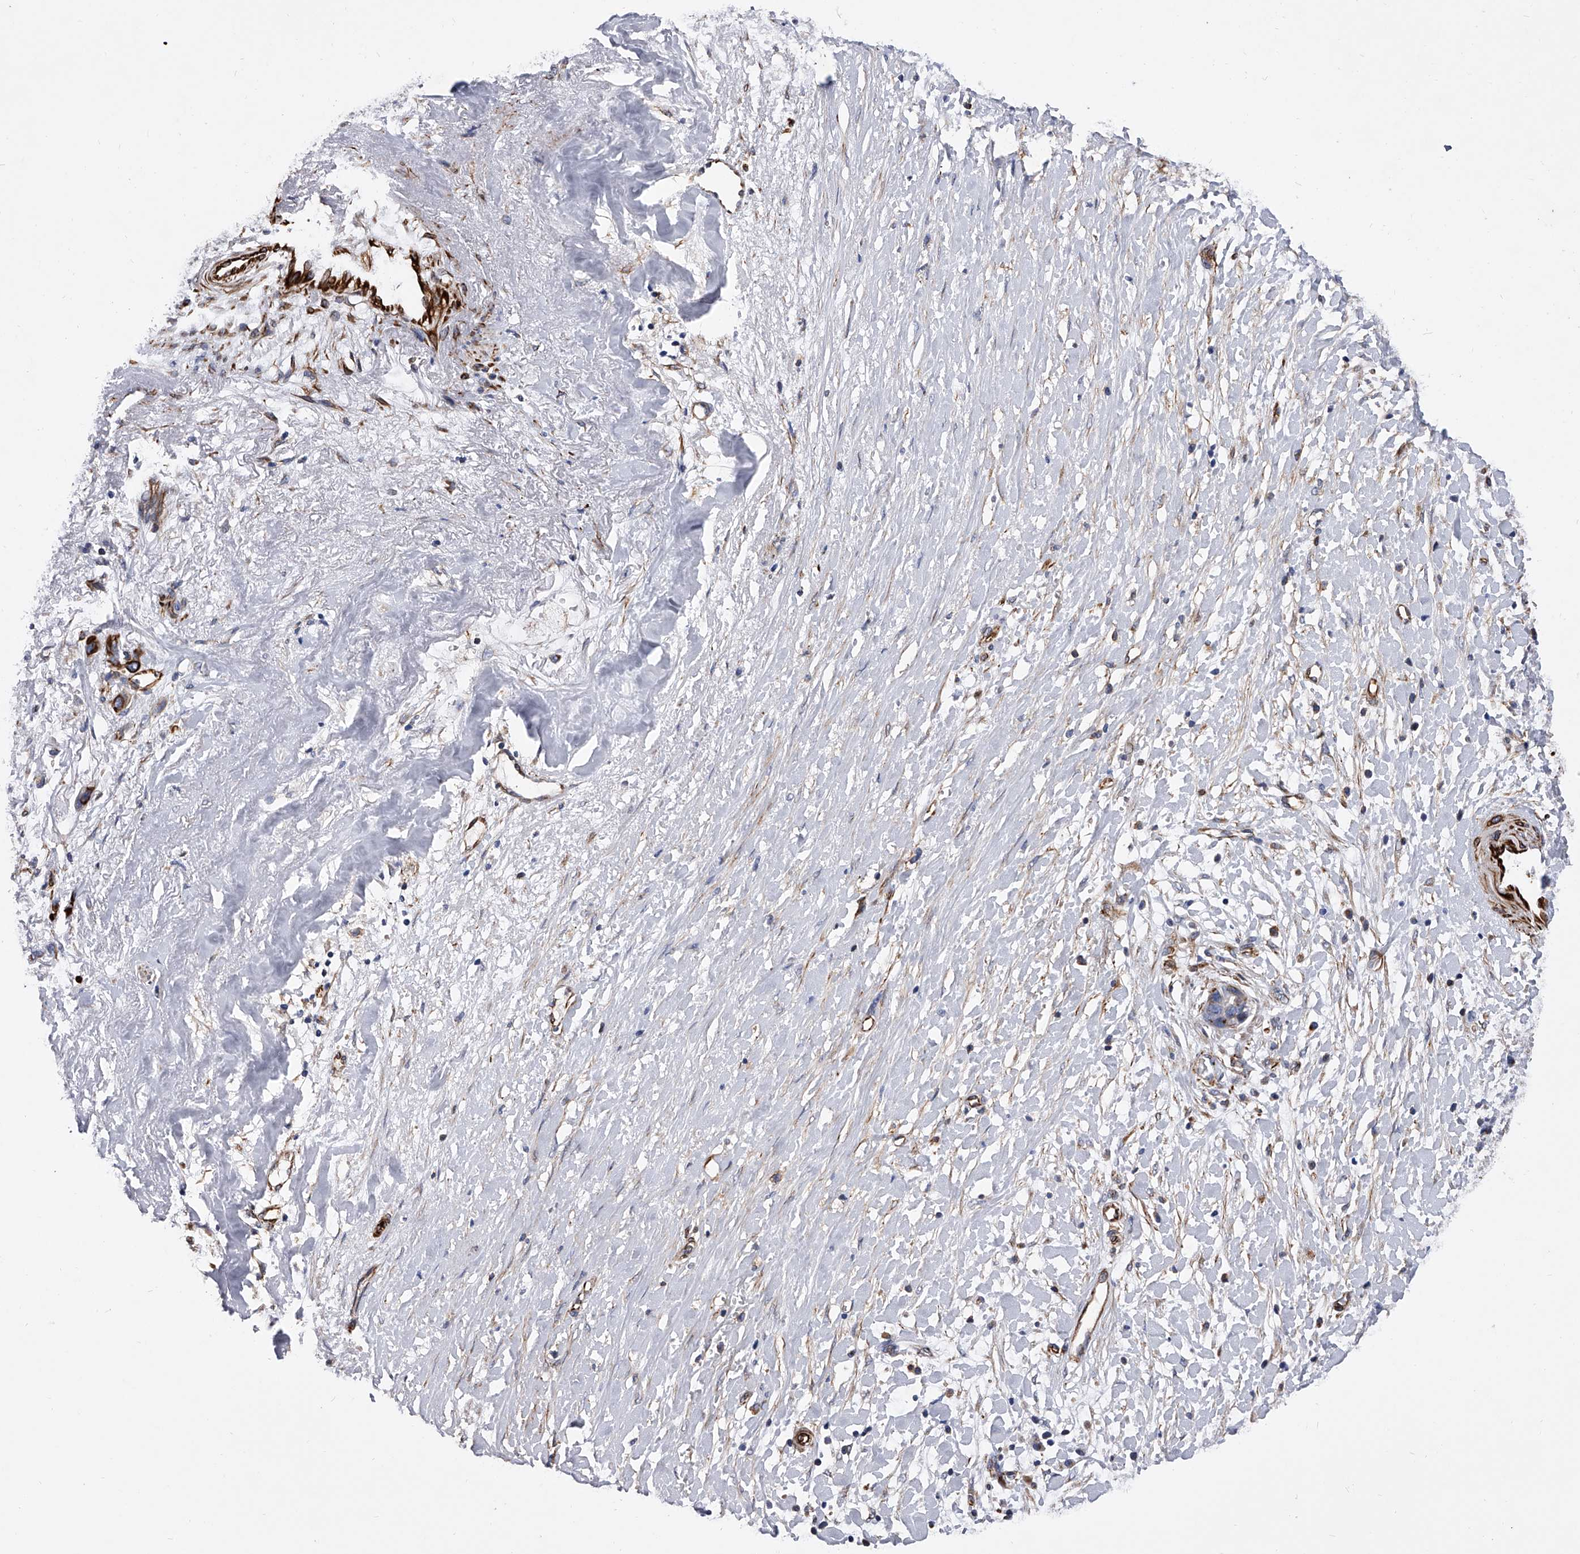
{"staining": {"intensity": "negative", "quantity": "none", "location": "none"}, "tissue": "liver cancer", "cell_type": "Tumor cells", "image_type": "cancer", "snomed": [{"axis": "morphology", "description": "Cholangiocarcinoma"}, {"axis": "topography", "description": "Liver"}], "caption": "The immunohistochemistry image has no significant staining in tumor cells of liver cancer (cholangiocarcinoma) tissue.", "gene": "EFCAB7", "patient": {"sex": "female", "age": 79}}